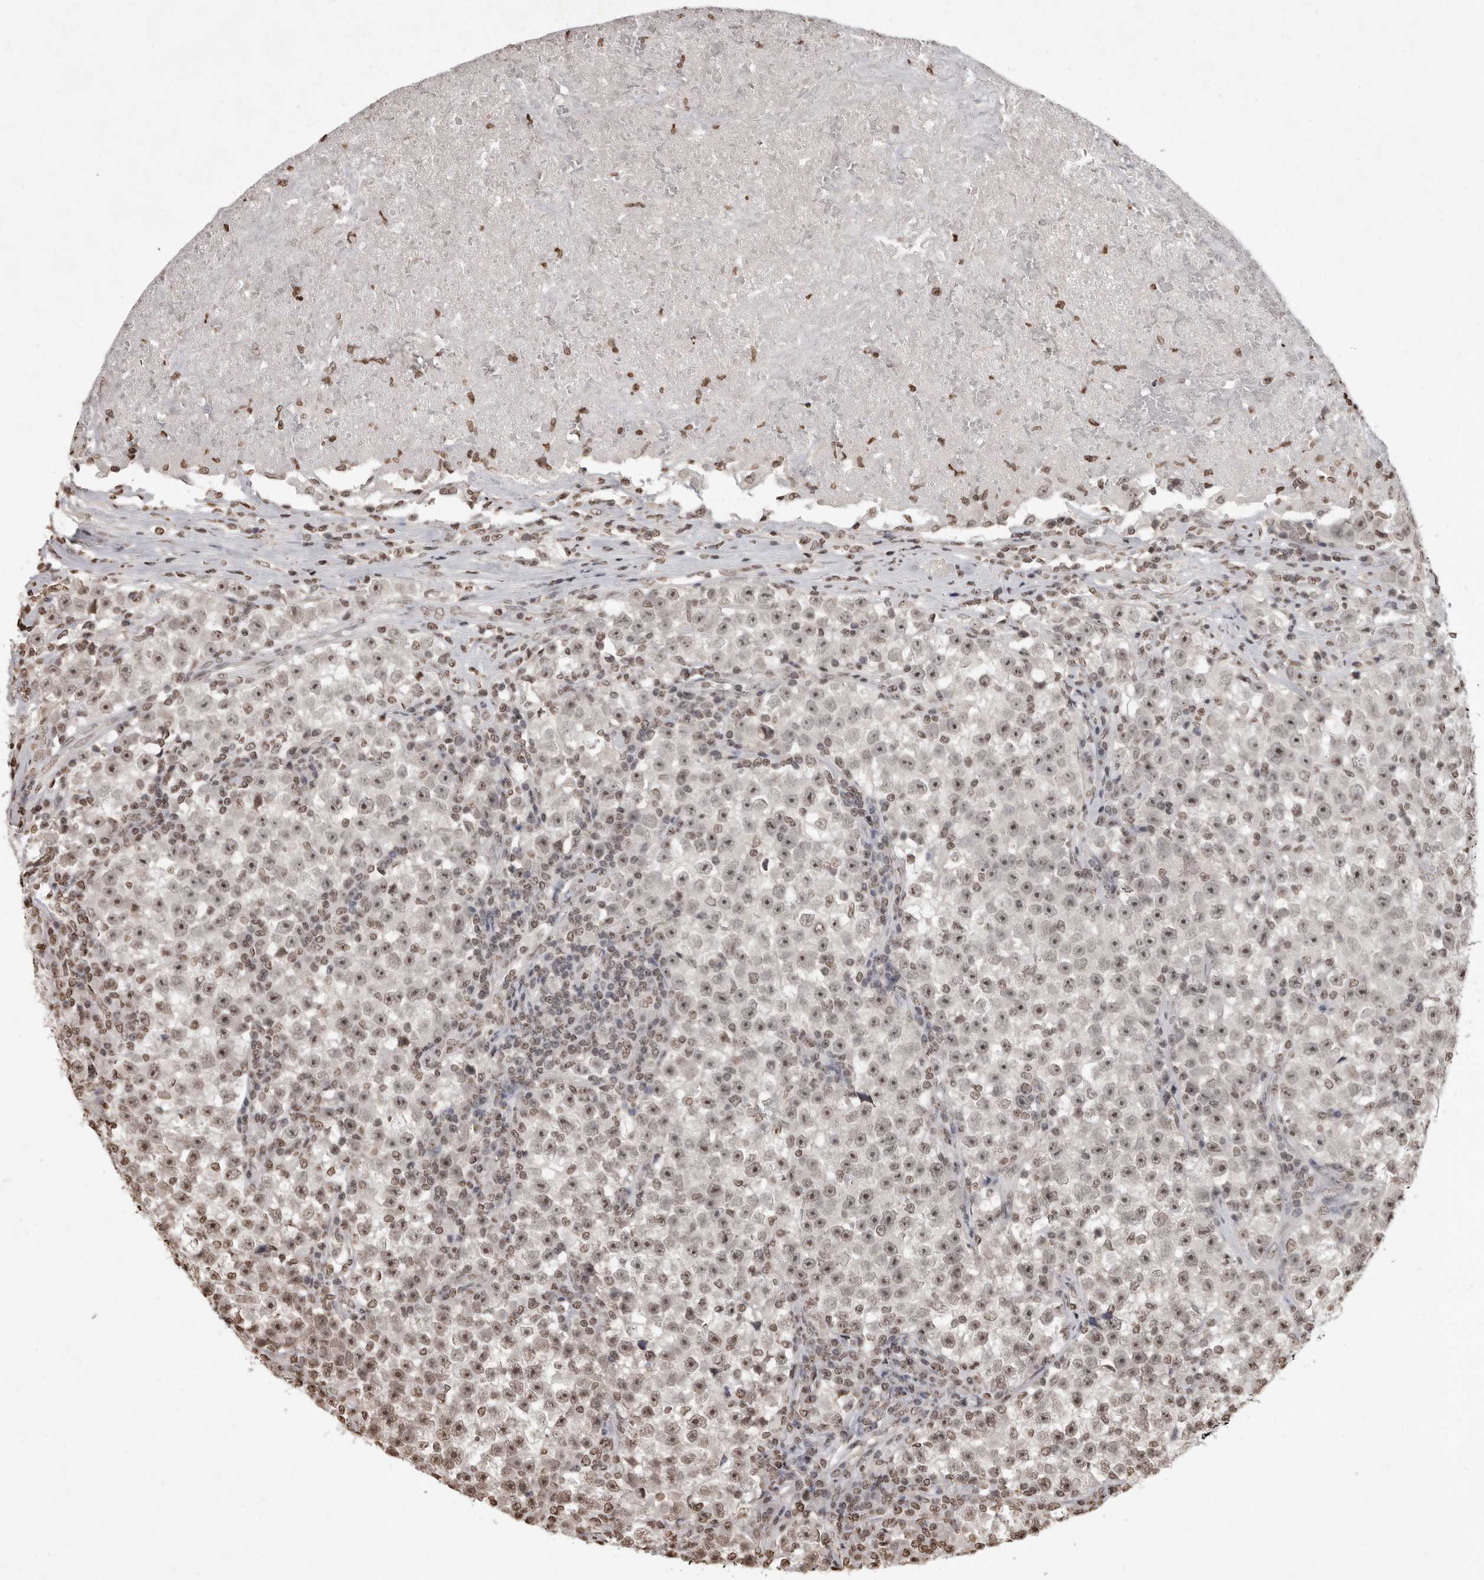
{"staining": {"intensity": "weak", "quantity": ">75%", "location": "nuclear"}, "tissue": "testis cancer", "cell_type": "Tumor cells", "image_type": "cancer", "snomed": [{"axis": "morphology", "description": "Seminoma, NOS"}, {"axis": "topography", "description": "Testis"}], "caption": "This micrograph exhibits immunohistochemistry (IHC) staining of seminoma (testis), with low weak nuclear positivity in approximately >75% of tumor cells.", "gene": "WDR45", "patient": {"sex": "male", "age": 22}}